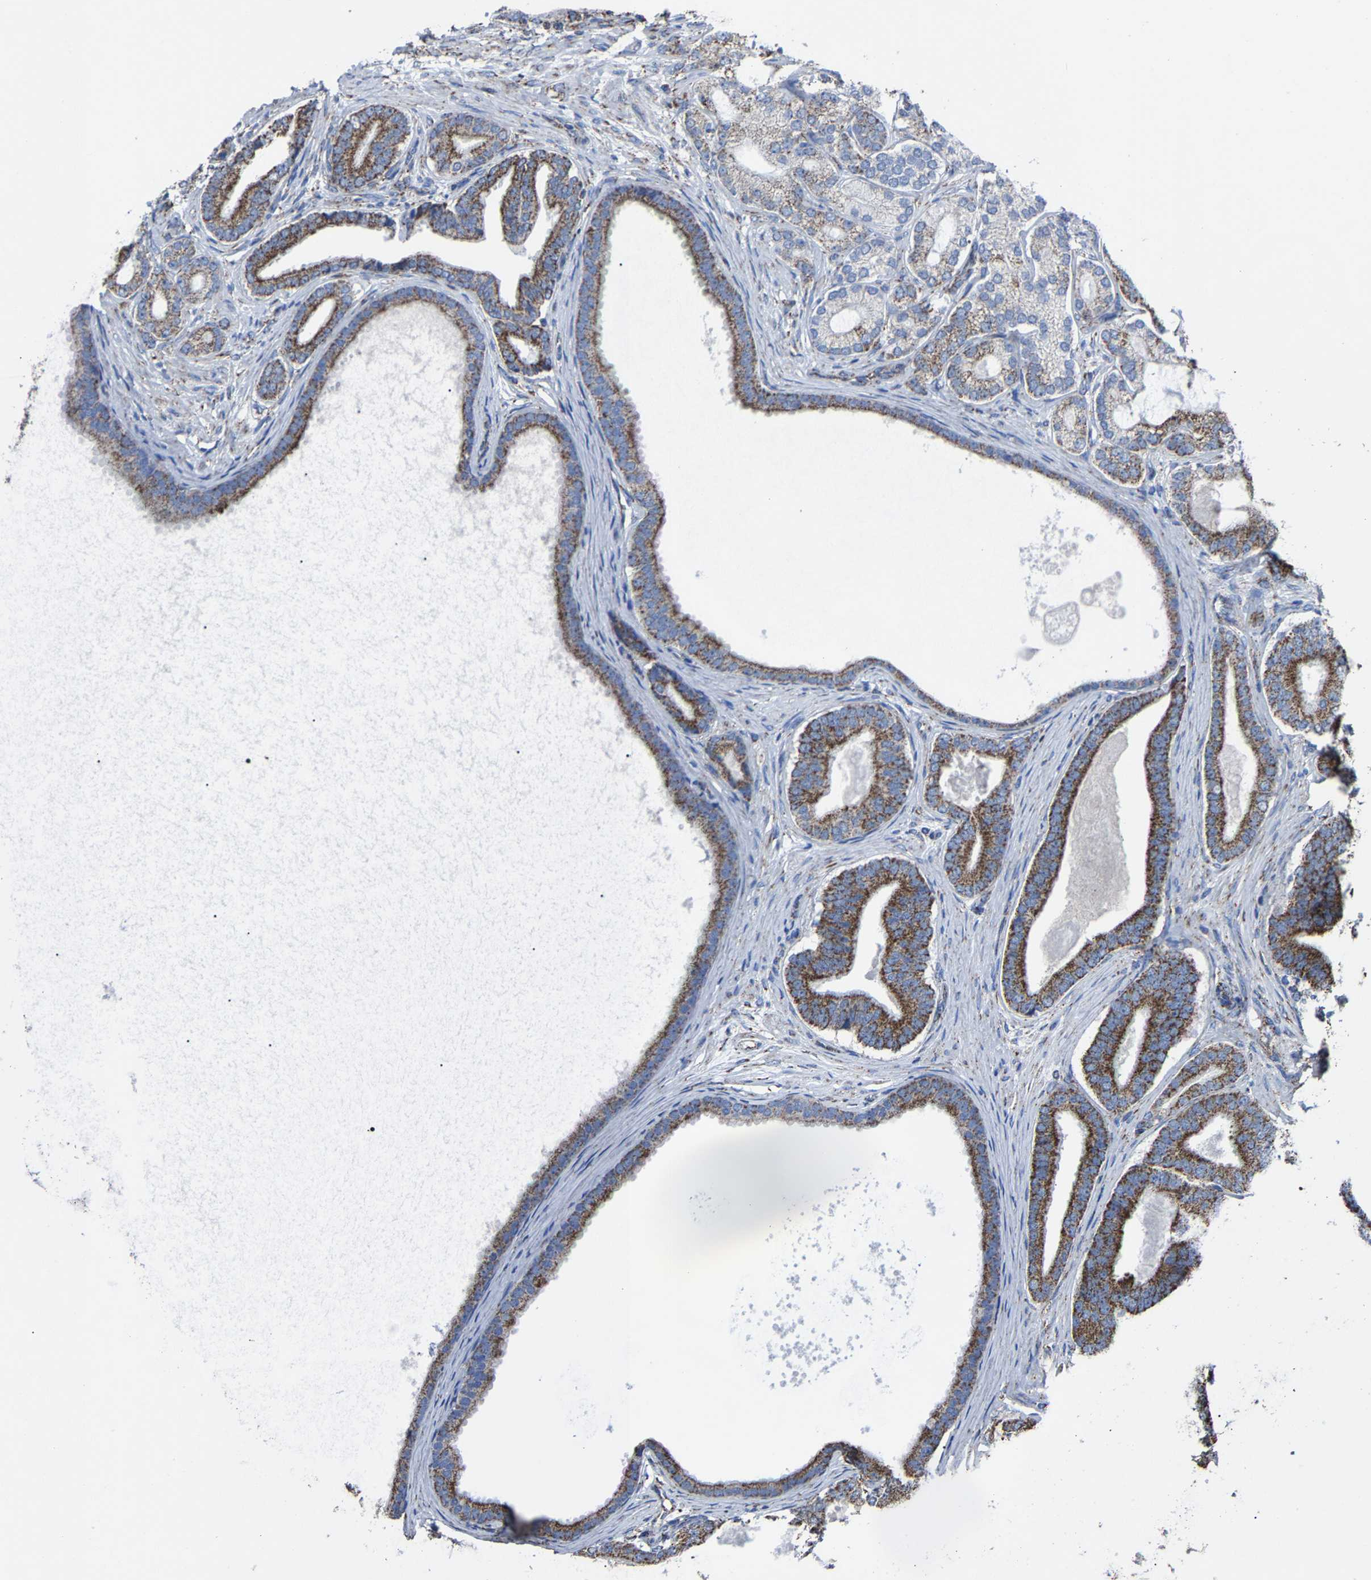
{"staining": {"intensity": "strong", "quantity": ">75%", "location": "cytoplasmic/membranous"}, "tissue": "prostate cancer", "cell_type": "Tumor cells", "image_type": "cancer", "snomed": [{"axis": "morphology", "description": "Adenocarcinoma, High grade"}, {"axis": "topography", "description": "Prostate"}], "caption": "A high amount of strong cytoplasmic/membranous staining is identified in approximately >75% of tumor cells in prostate cancer tissue.", "gene": "NDUFV3", "patient": {"sex": "male", "age": 60}}